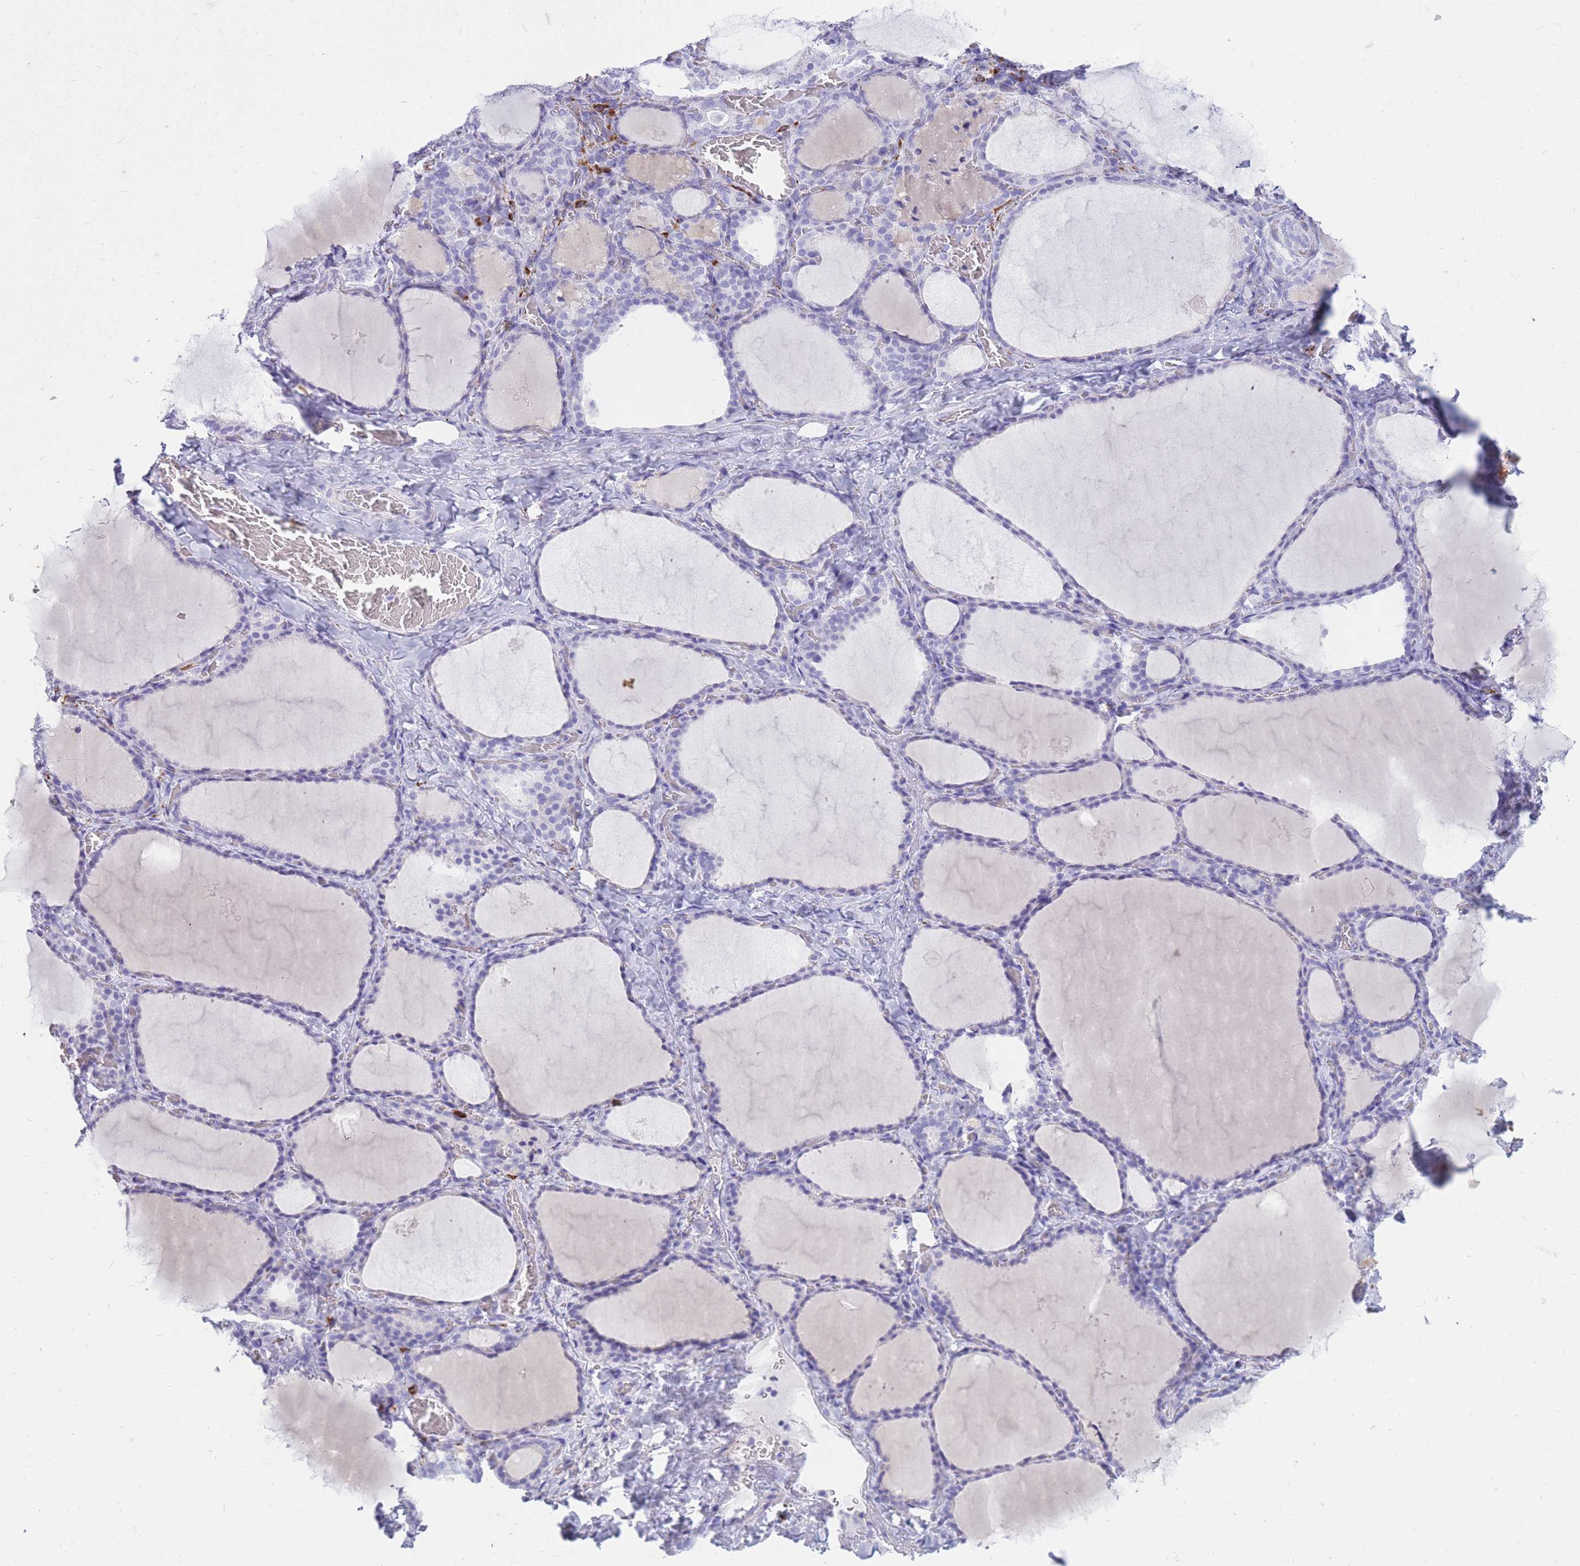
{"staining": {"intensity": "negative", "quantity": "none", "location": "none"}, "tissue": "thyroid gland", "cell_type": "Glandular cells", "image_type": "normal", "snomed": [{"axis": "morphology", "description": "Normal tissue, NOS"}, {"axis": "topography", "description": "Thyroid gland"}], "caption": "Immunohistochemical staining of benign thyroid gland reveals no significant expression in glandular cells.", "gene": "ZFP37", "patient": {"sex": "female", "age": 39}}